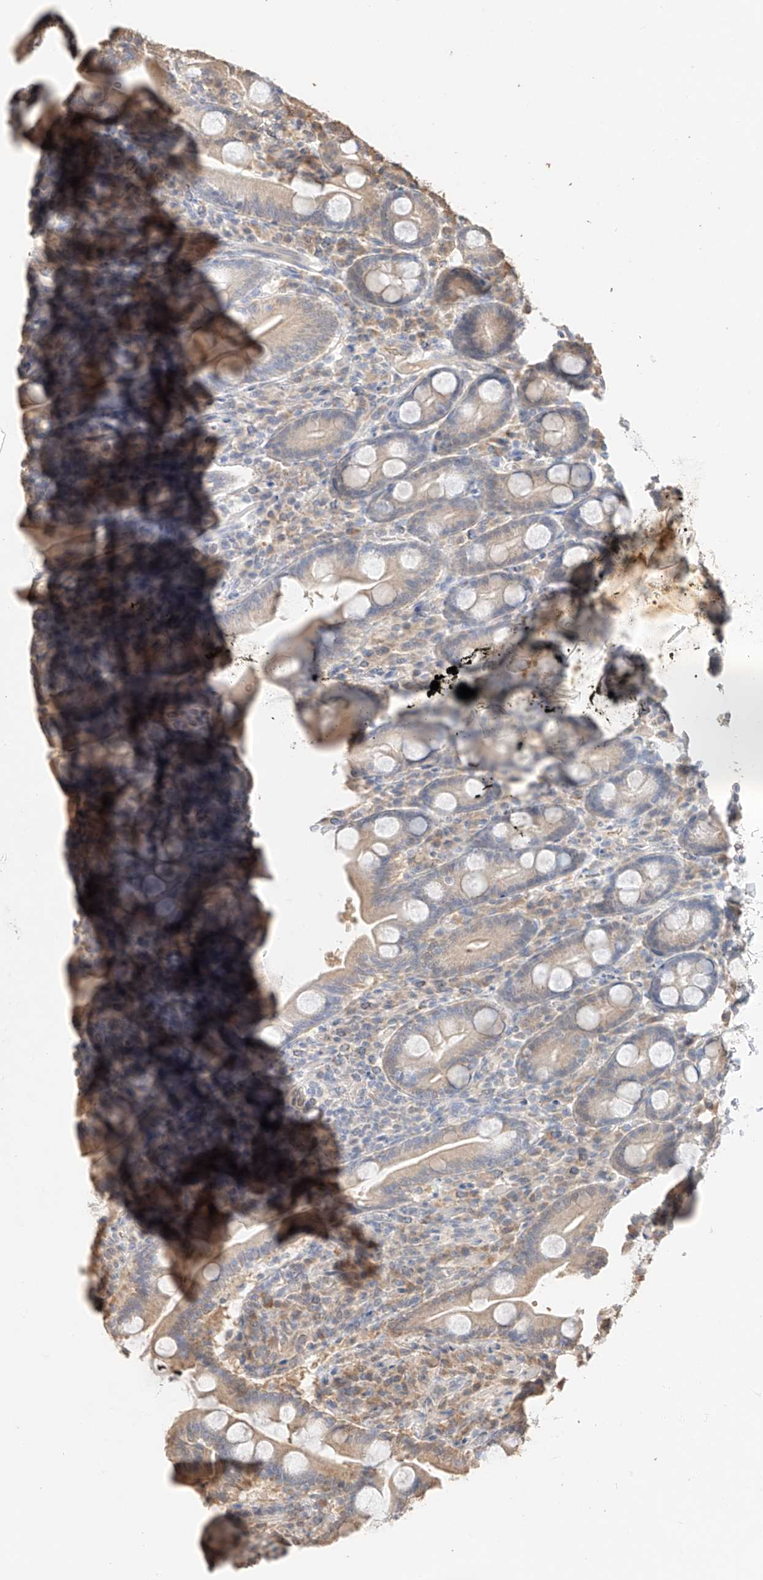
{"staining": {"intensity": "moderate", "quantity": ">75%", "location": "cytoplasmic/membranous"}, "tissue": "duodenum", "cell_type": "Glandular cells", "image_type": "normal", "snomed": [{"axis": "morphology", "description": "Normal tissue, NOS"}, {"axis": "topography", "description": "Duodenum"}], "caption": "The histopathology image demonstrates immunohistochemical staining of unremarkable duodenum. There is moderate cytoplasmic/membranous expression is present in approximately >75% of glandular cells.", "gene": "IL22RA2", "patient": {"sex": "male", "age": 35}}